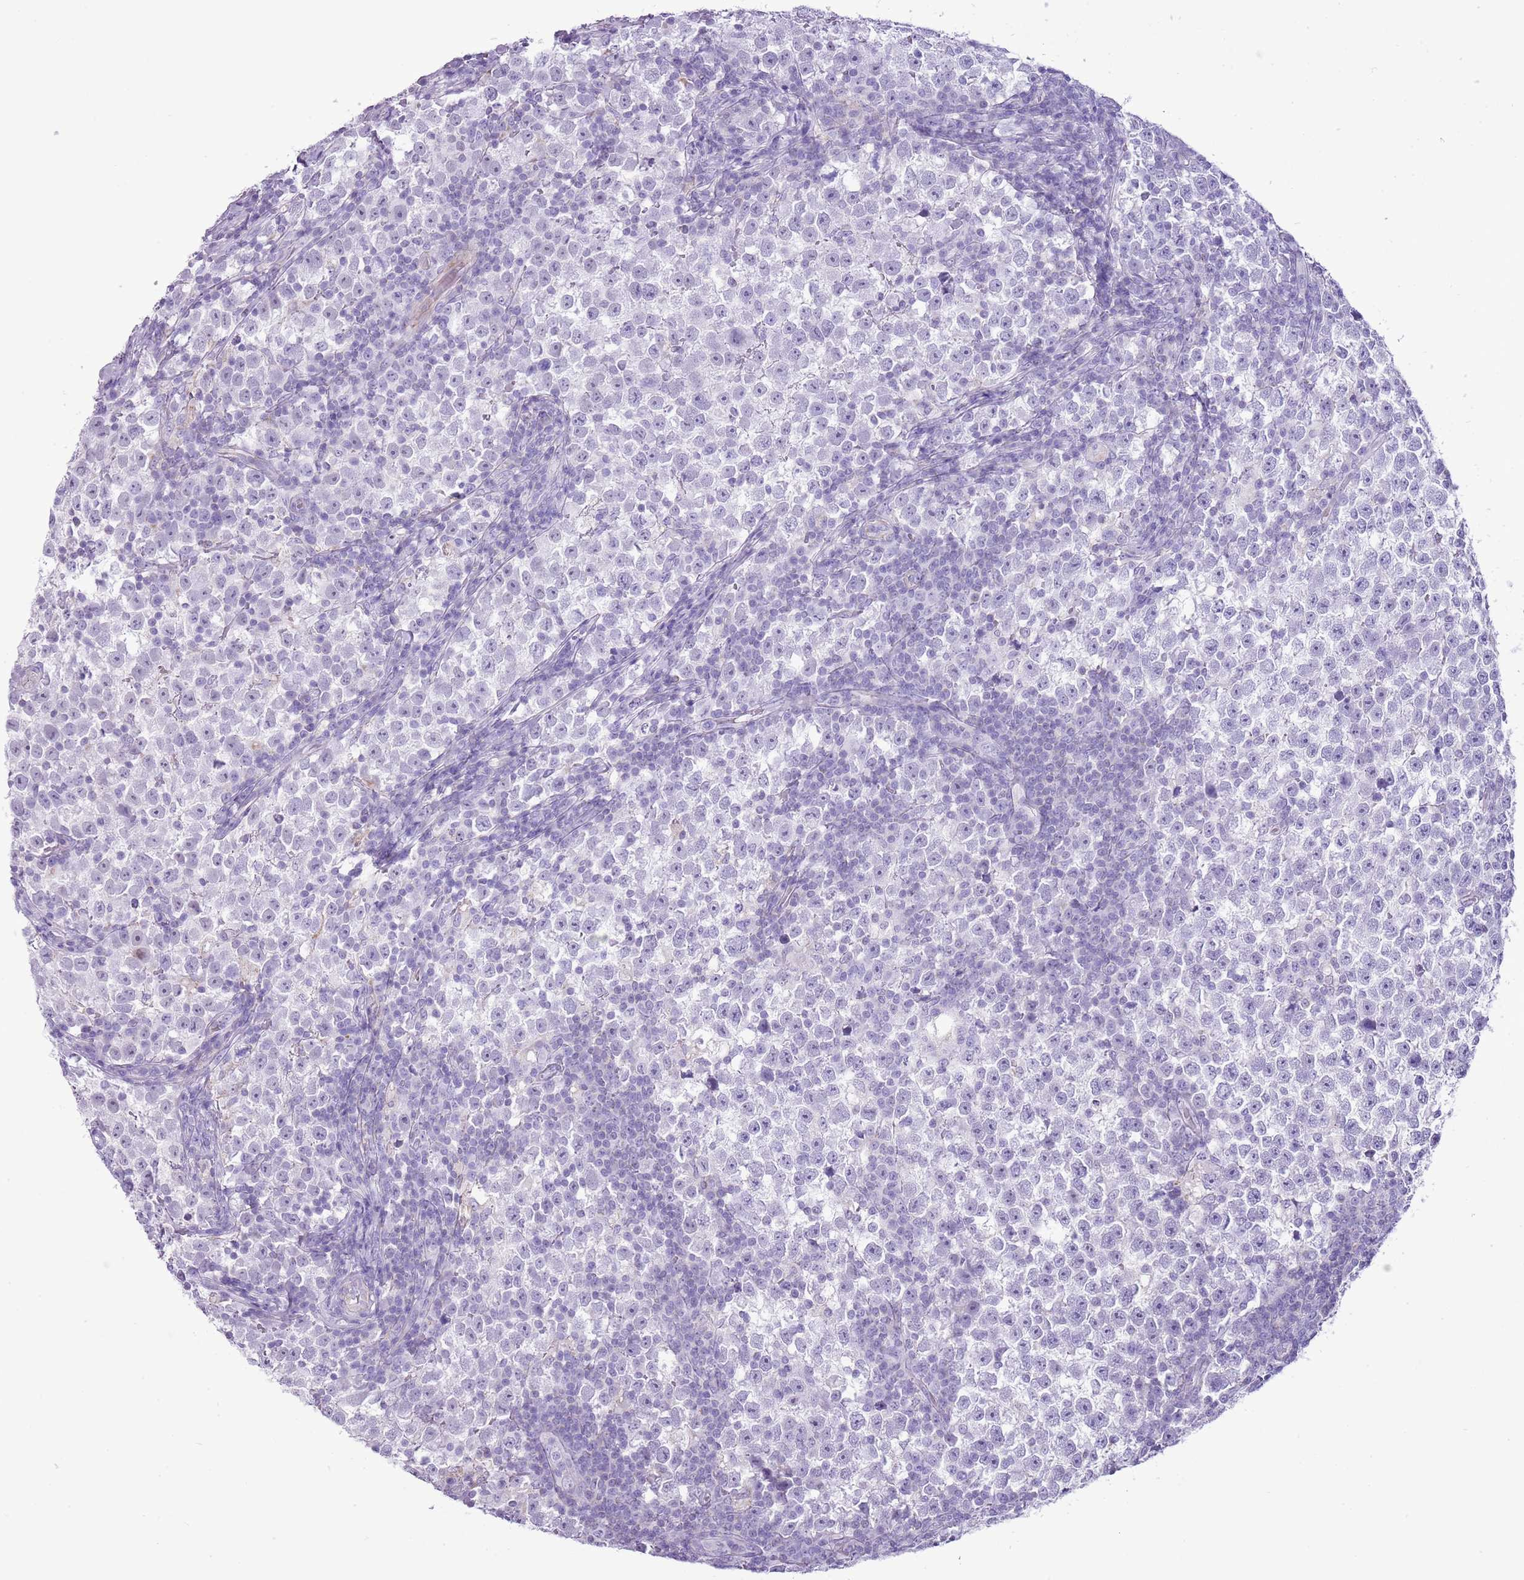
{"staining": {"intensity": "negative", "quantity": "none", "location": "none"}, "tissue": "testis cancer", "cell_type": "Tumor cells", "image_type": "cancer", "snomed": [{"axis": "morphology", "description": "Normal tissue, NOS"}, {"axis": "morphology", "description": "Seminoma, NOS"}, {"axis": "topography", "description": "Testis"}], "caption": "Photomicrograph shows no significant protein staining in tumor cells of testis seminoma. (DAB (3,3'-diaminobenzidine) IHC with hematoxylin counter stain).", "gene": "SLC23A1", "patient": {"sex": "male", "age": 43}}